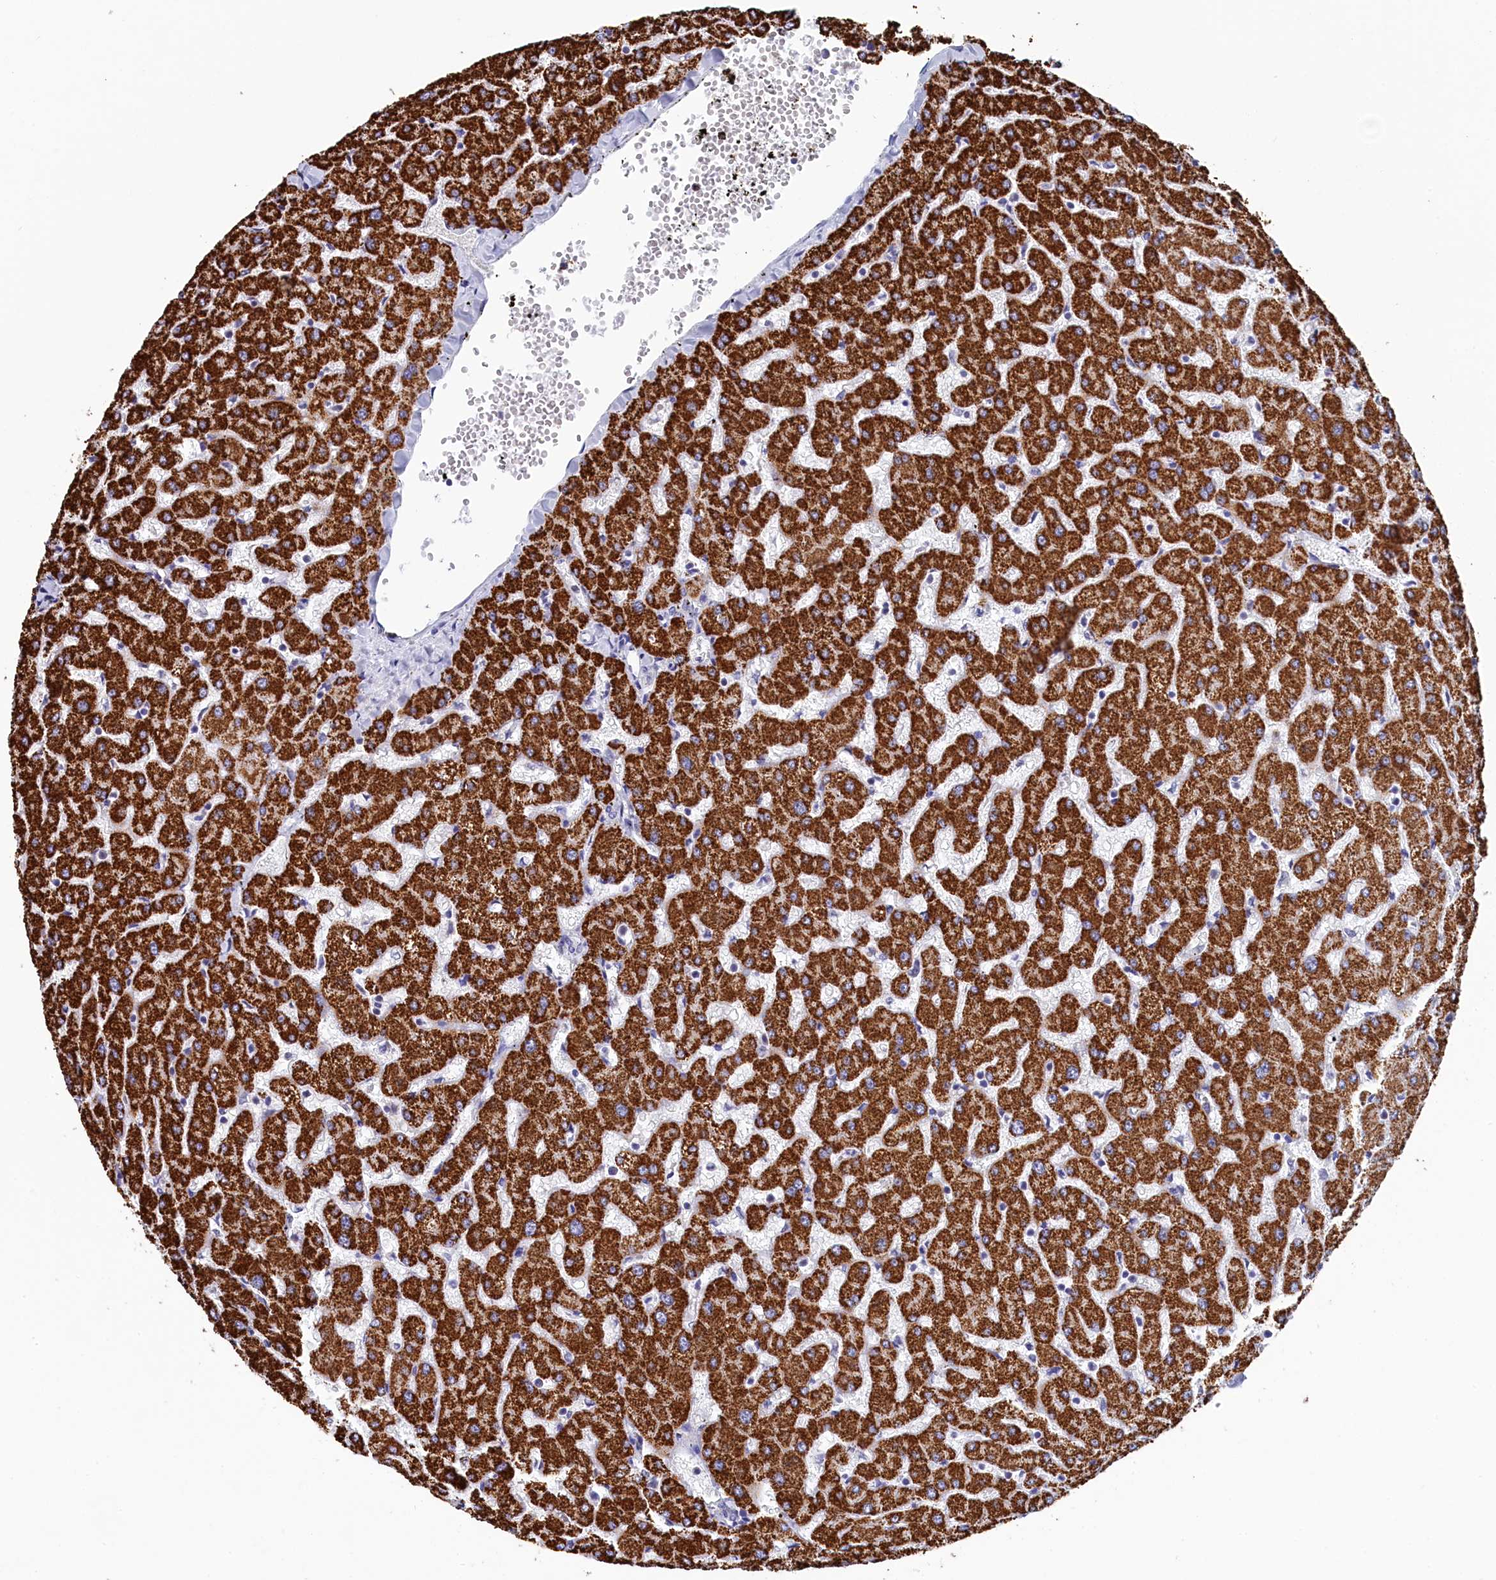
{"staining": {"intensity": "negative", "quantity": "none", "location": "none"}, "tissue": "liver", "cell_type": "Cholangiocytes", "image_type": "normal", "snomed": [{"axis": "morphology", "description": "Normal tissue, NOS"}, {"axis": "topography", "description": "Liver"}], "caption": "IHC of unremarkable human liver demonstrates no staining in cholangiocytes.", "gene": "PGP", "patient": {"sex": "female", "age": 63}}